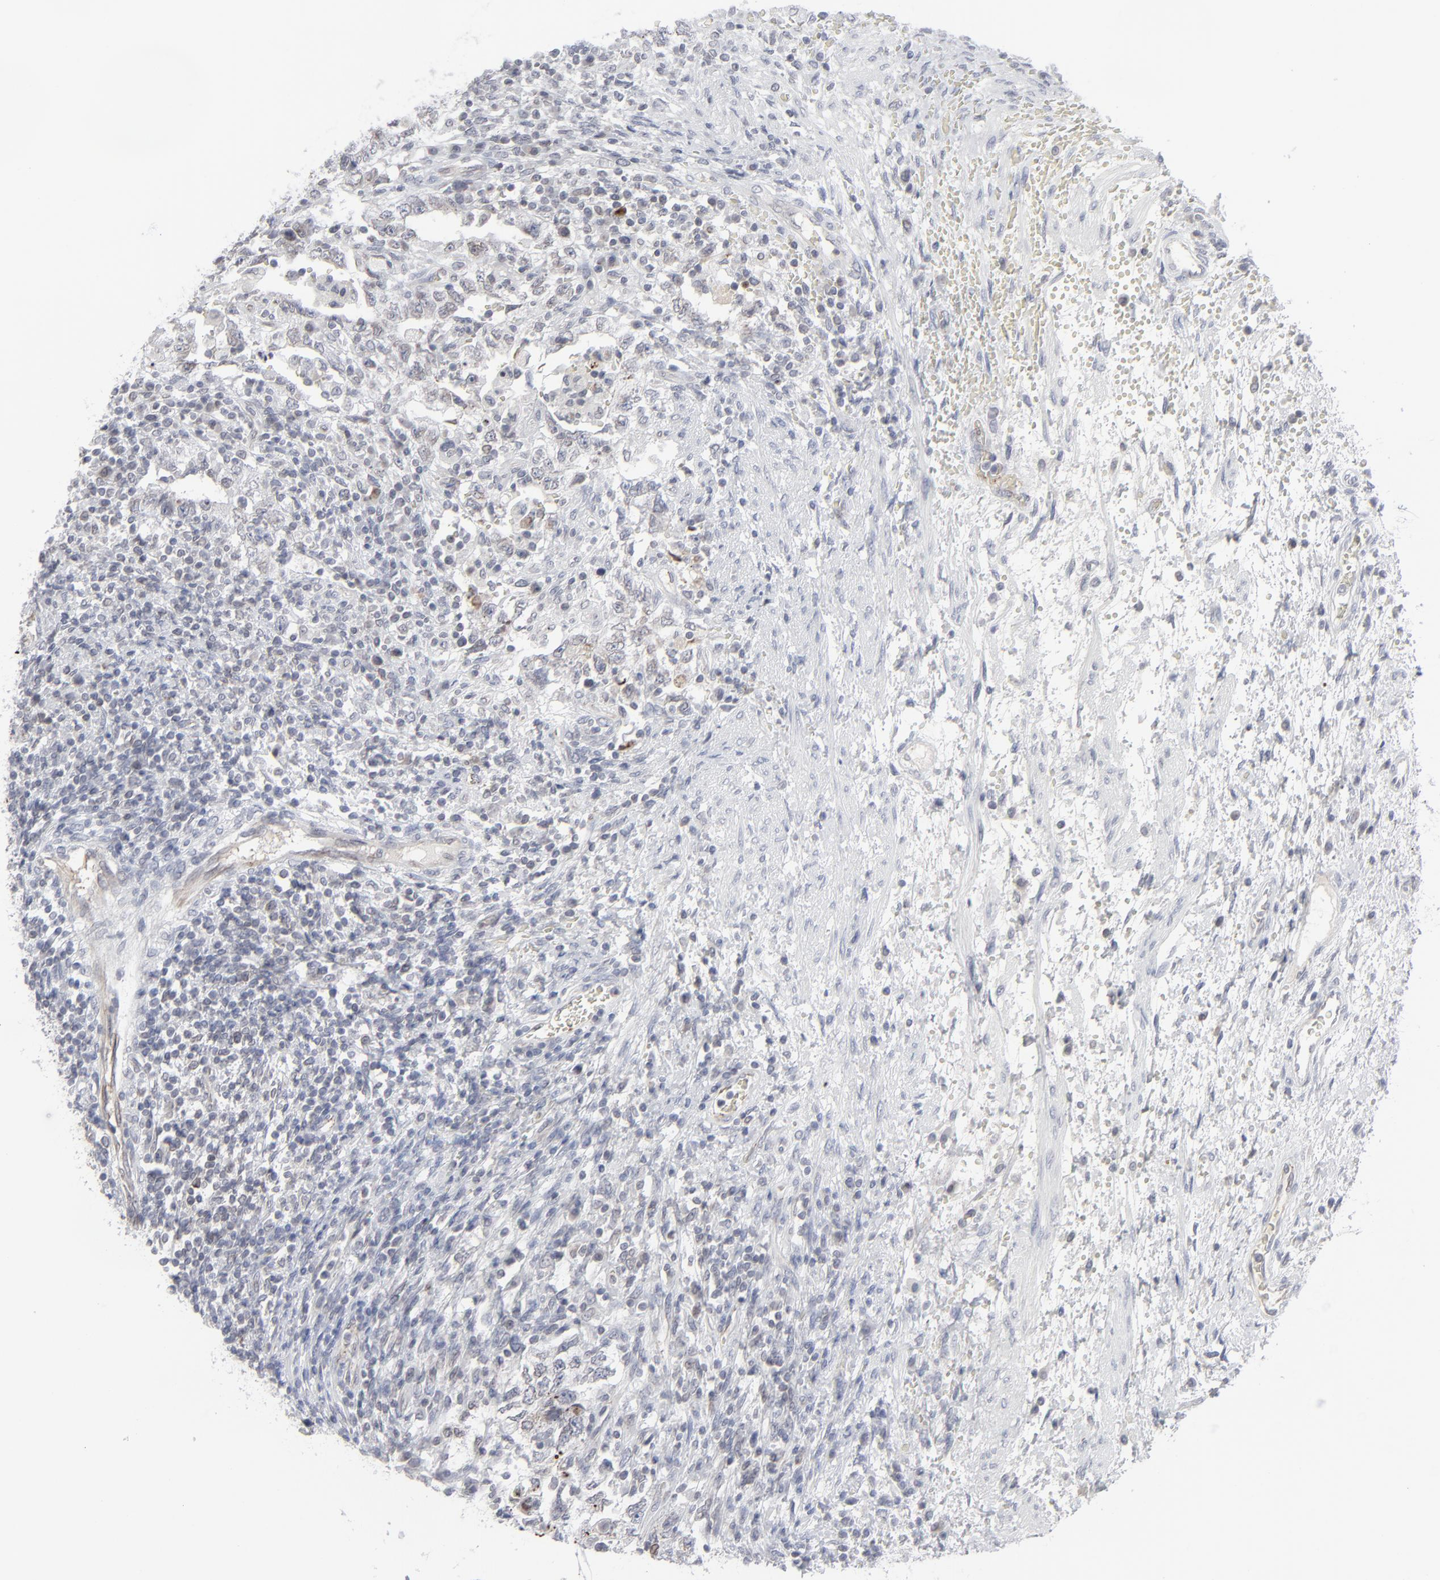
{"staining": {"intensity": "weak", "quantity": "<25%", "location": "cytoplasmic/membranous,nuclear"}, "tissue": "testis cancer", "cell_type": "Tumor cells", "image_type": "cancer", "snomed": [{"axis": "morphology", "description": "Carcinoma, Embryonal, NOS"}, {"axis": "topography", "description": "Testis"}], "caption": "Human testis embryonal carcinoma stained for a protein using immunohistochemistry (IHC) shows no staining in tumor cells.", "gene": "NUP88", "patient": {"sex": "male", "age": 26}}